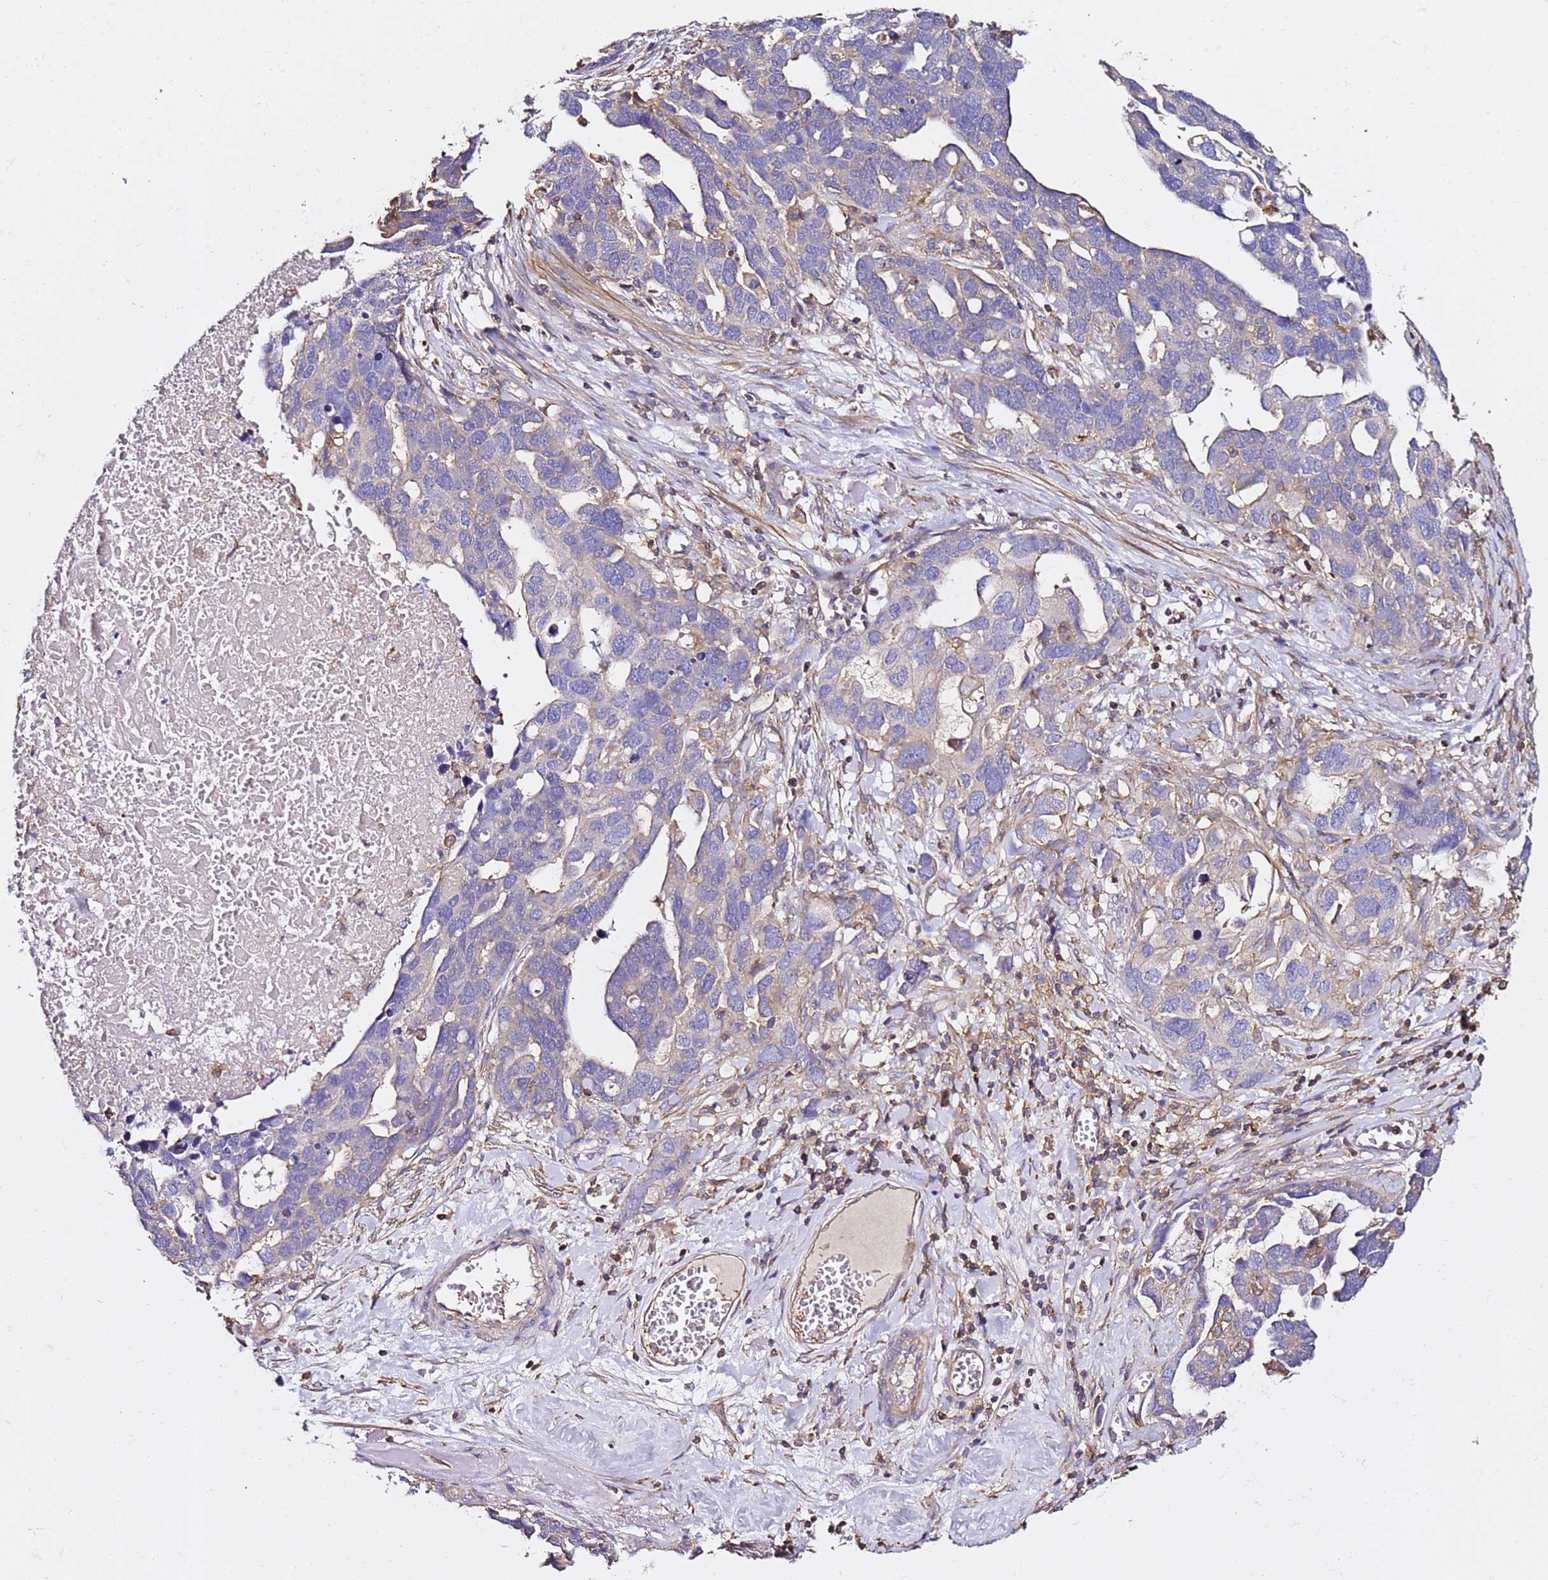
{"staining": {"intensity": "negative", "quantity": "none", "location": "none"}, "tissue": "ovarian cancer", "cell_type": "Tumor cells", "image_type": "cancer", "snomed": [{"axis": "morphology", "description": "Cystadenocarcinoma, serous, NOS"}, {"axis": "topography", "description": "Ovary"}], "caption": "The image displays no staining of tumor cells in ovarian serous cystadenocarcinoma. (Brightfield microscopy of DAB immunohistochemistry (IHC) at high magnification).", "gene": "ZFP36L2", "patient": {"sex": "female", "age": 54}}